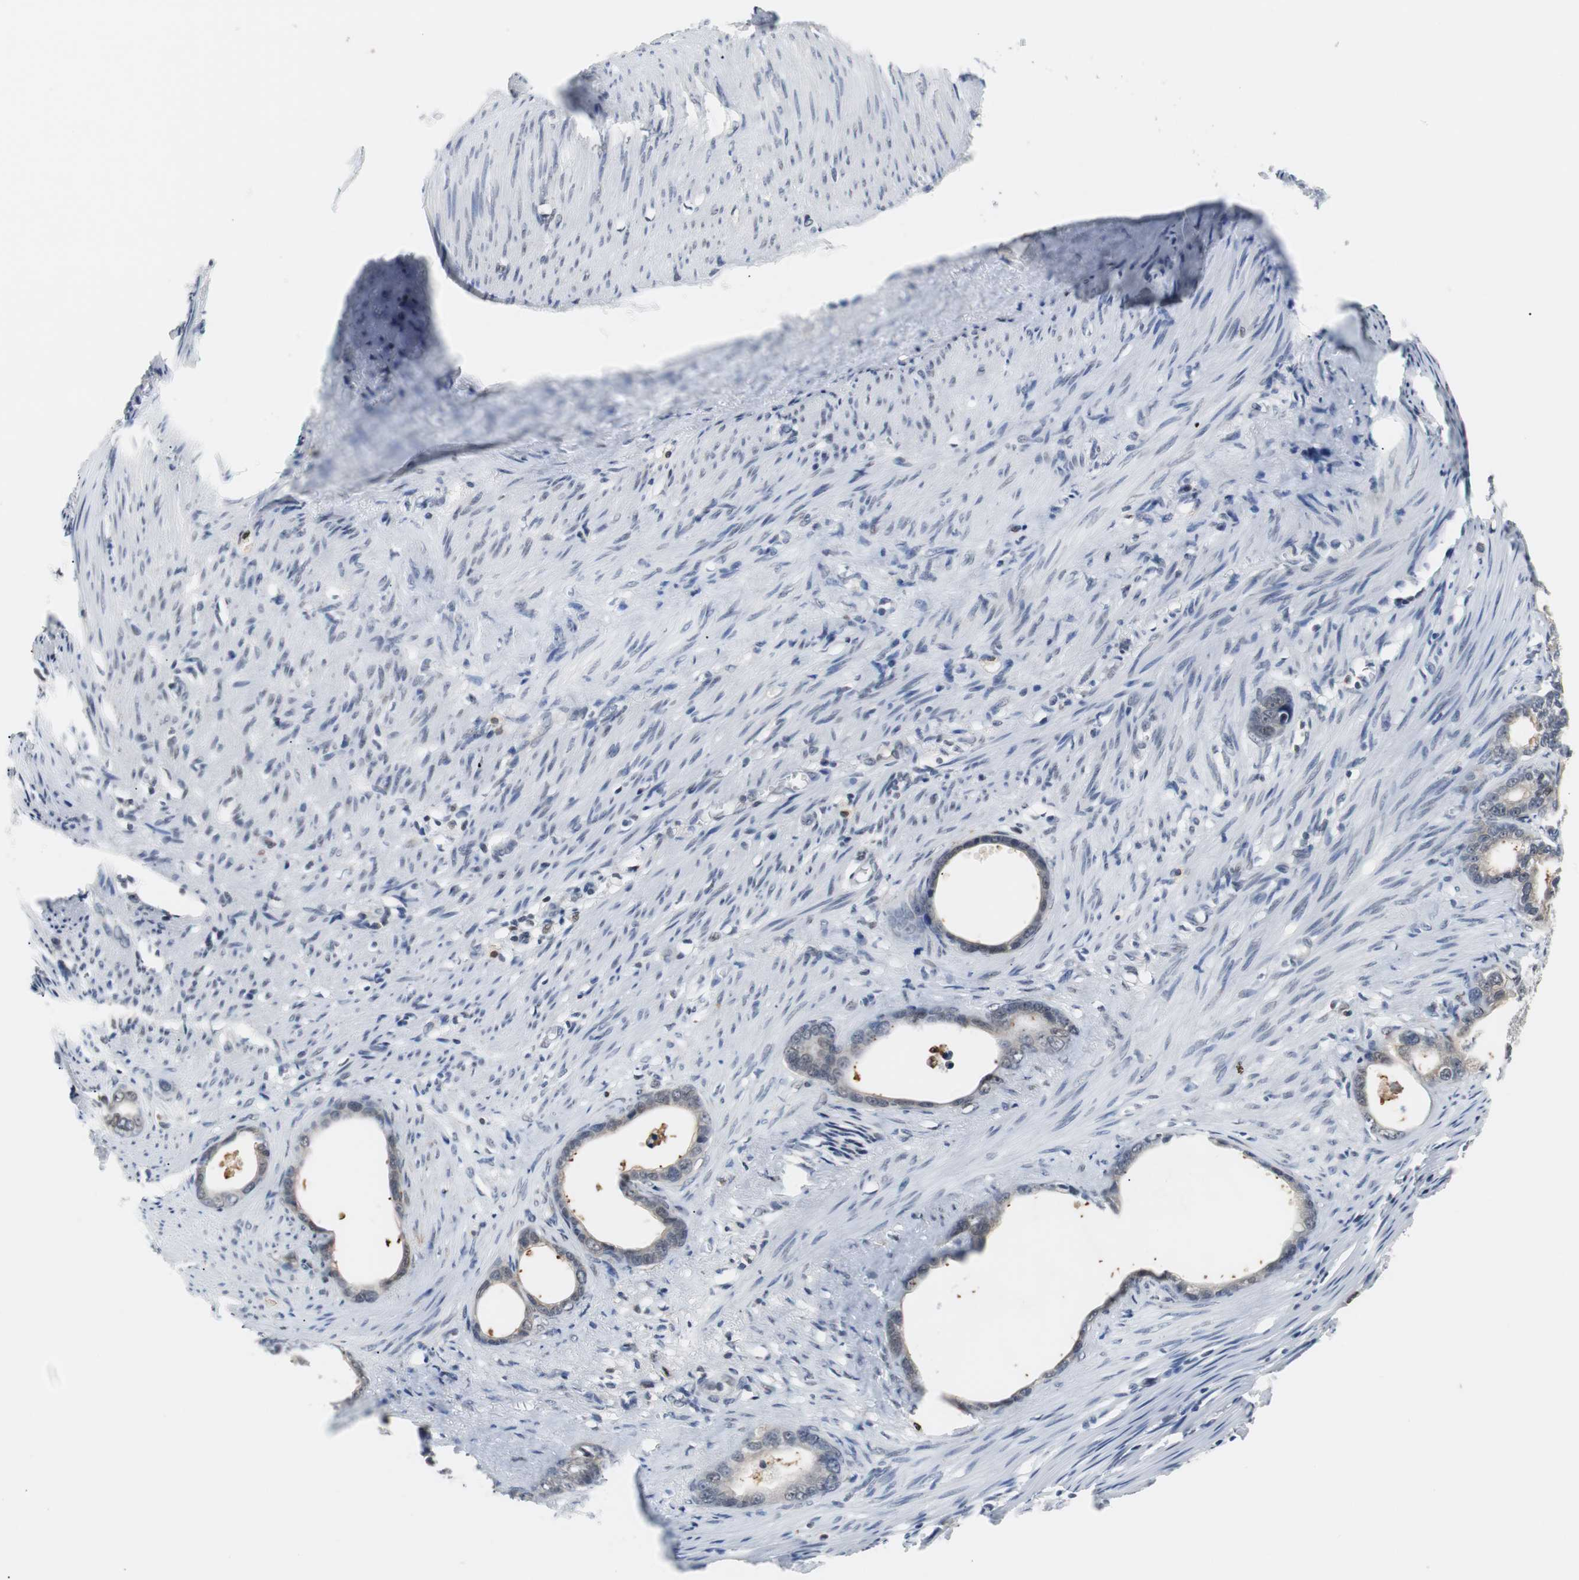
{"staining": {"intensity": "weak", "quantity": "25%-75%", "location": "cytoplasmic/membranous"}, "tissue": "stomach cancer", "cell_type": "Tumor cells", "image_type": "cancer", "snomed": [{"axis": "morphology", "description": "Adenocarcinoma, NOS"}, {"axis": "topography", "description": "Stomach"}], "caption": "Immunohistochemical staining of human stomach cancer reveals weak cytoplasmic/membranous protein positivity in about 25%-75% of tumor cells. (IHC, brightfield microscopy, high magnification).", "gene": "SIRT1", "patient": {"sex": "female", "age": 75}}